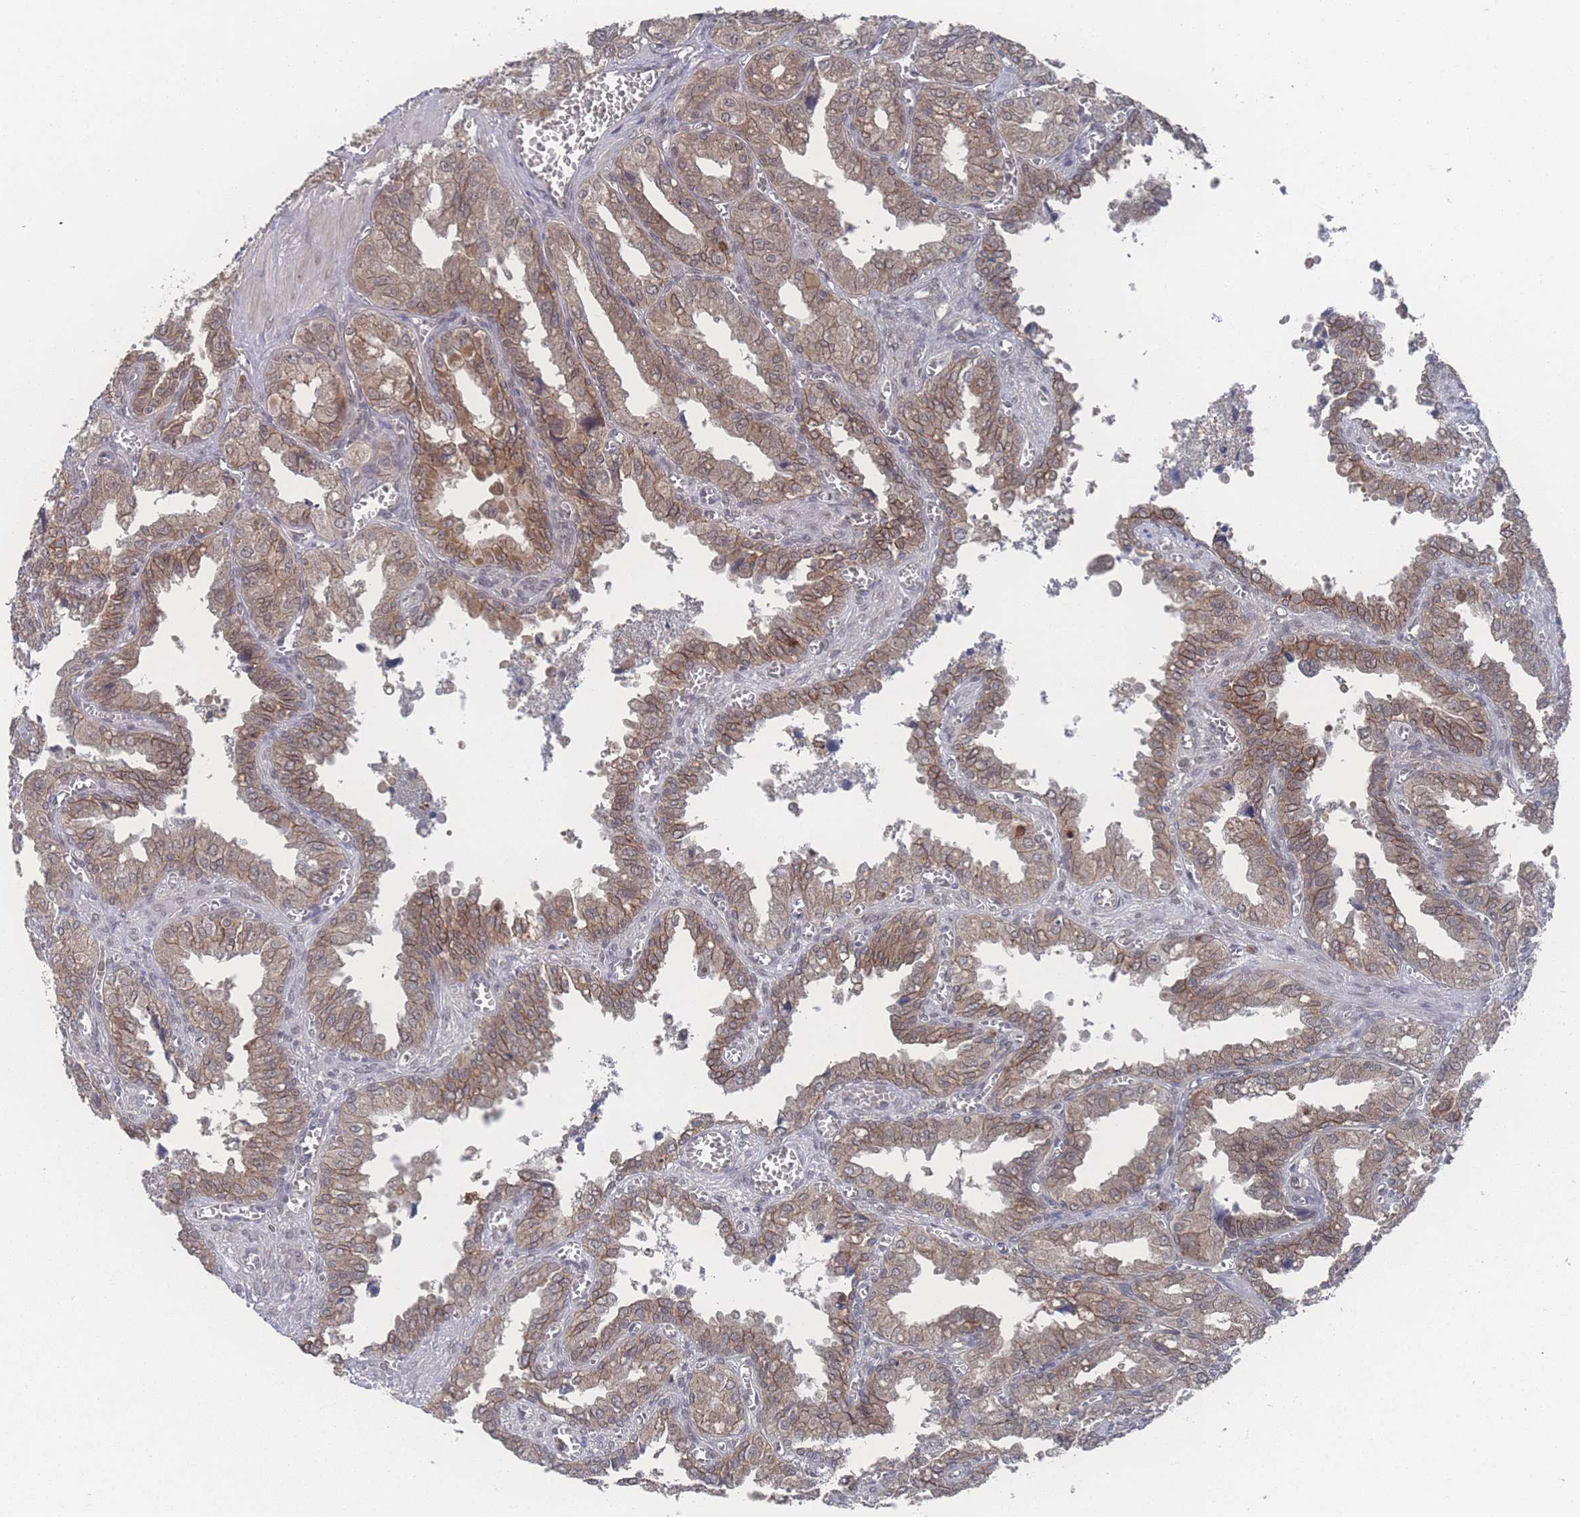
{"staining": {"intensity": "moderate", "quantity": ">75%", "location": "cytoplasmic/membranous,nuclear"}, "tissue": "seminal vesicle", "cell_type": "Glandular cells", "image_type": "normal", "snomed": [{"axis": "morphology", "description": "Normal tissue, NOS"}, {"axis": "topography", "description": "Seminal veicle"}], "caption": "This histopathology image exhibits IHC staining of unremarkable seminal vesicle, with medium moderate cytoplasmic/membranous,nuclear expression in approximately >75% of glandular cells.", "gene": "NBEAL1", "patient": {"sex": "male", "age": 67}}